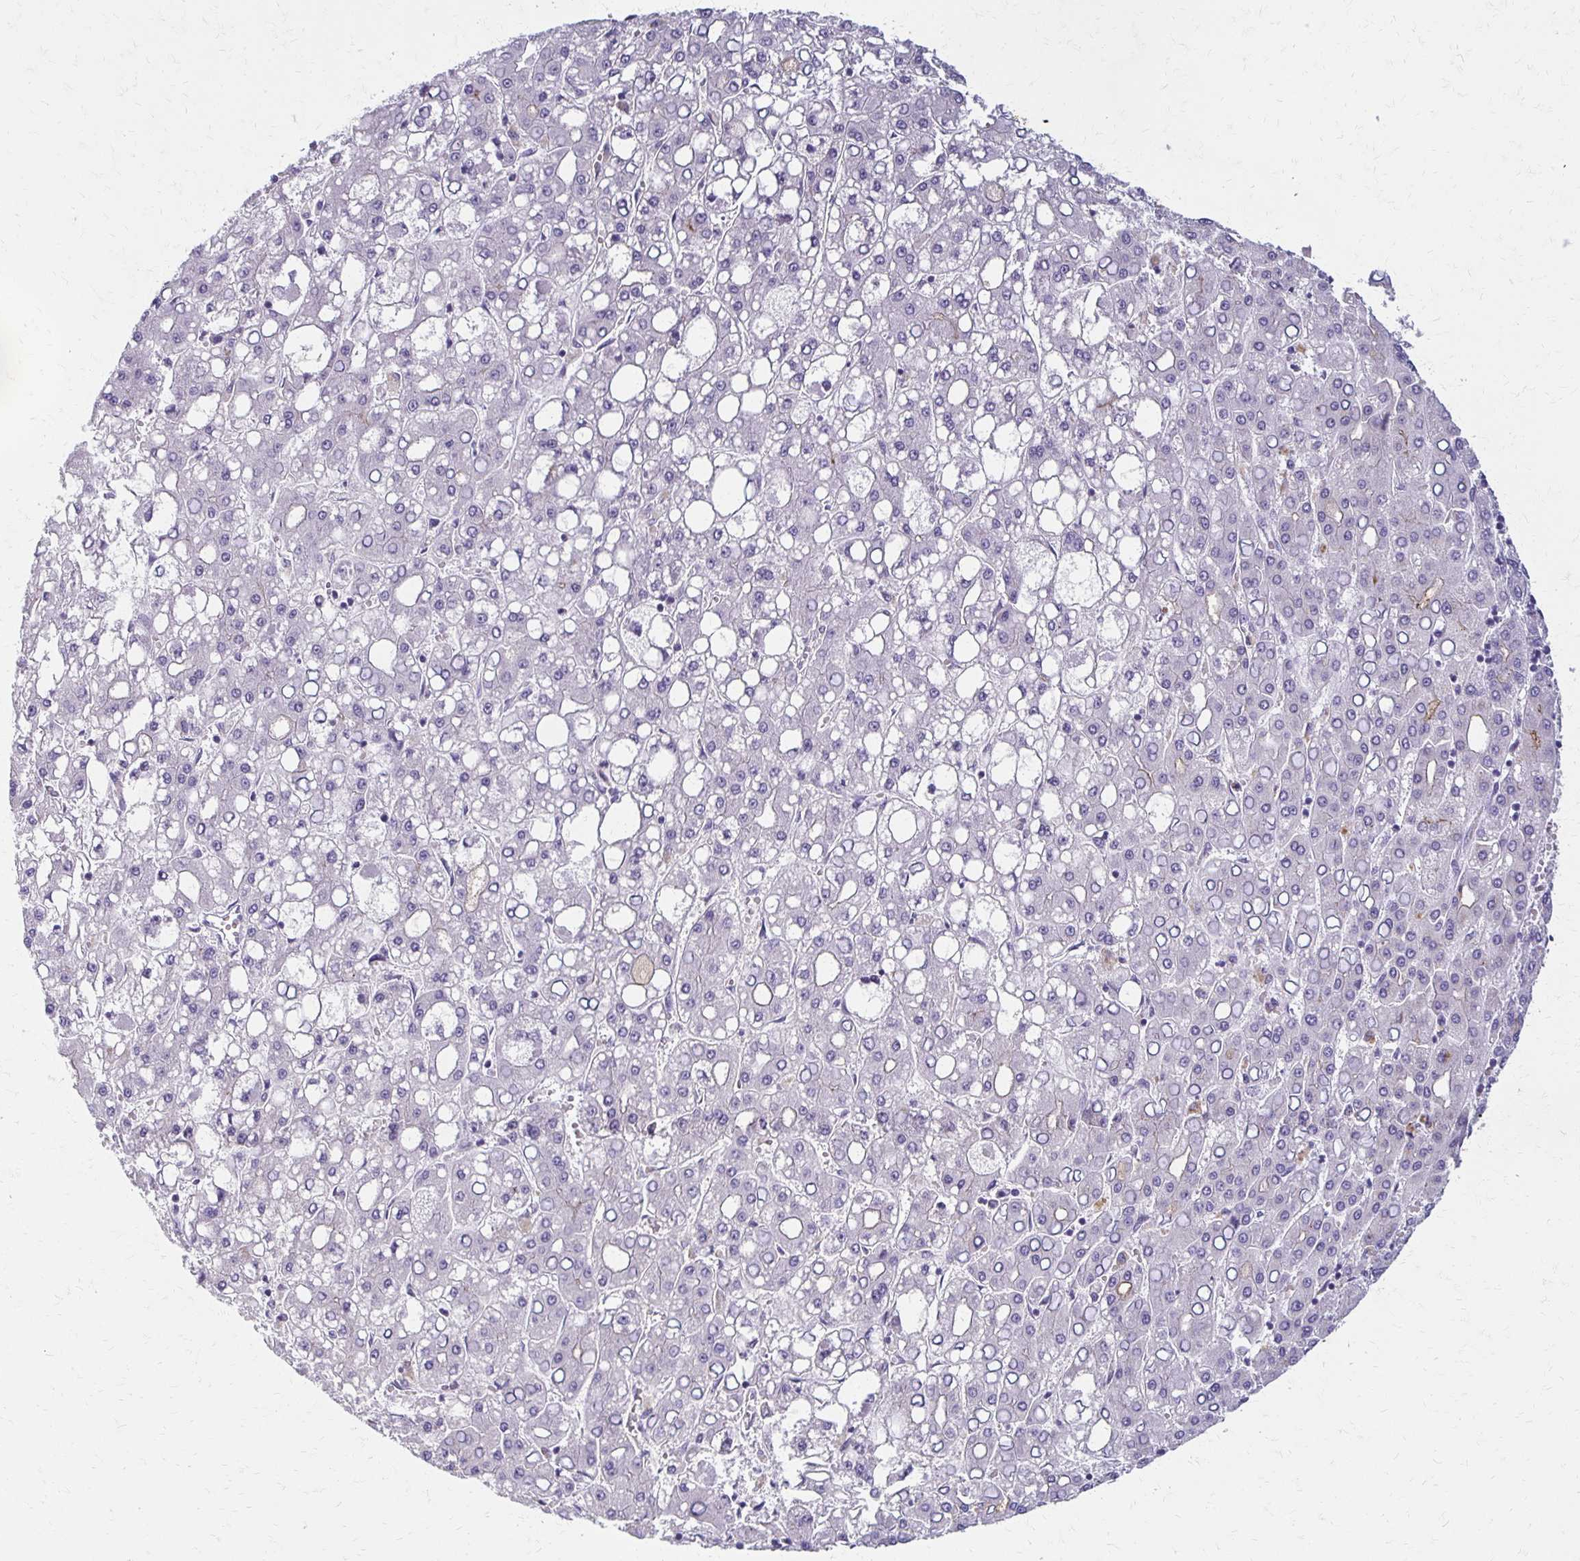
{"staining": {"intensity": "negative", "quantity": "none", "location": "none"}, "tissue": "liver cancer", "cell_type": "Tumor cells", "image_type": "cancer", "snomed": [{"axis": "morphology", "description": "Carcinoma, Hepatocellular, NOS"}, {"axis": "topography", "description": "Liver"}], "caption": "Human hepatocellular carcinoma (liver) stained for a protein using IHC shows no positivity in tumor cells.", "gene": "BBS12", "patient": {"sex": "male", "age": 65}}